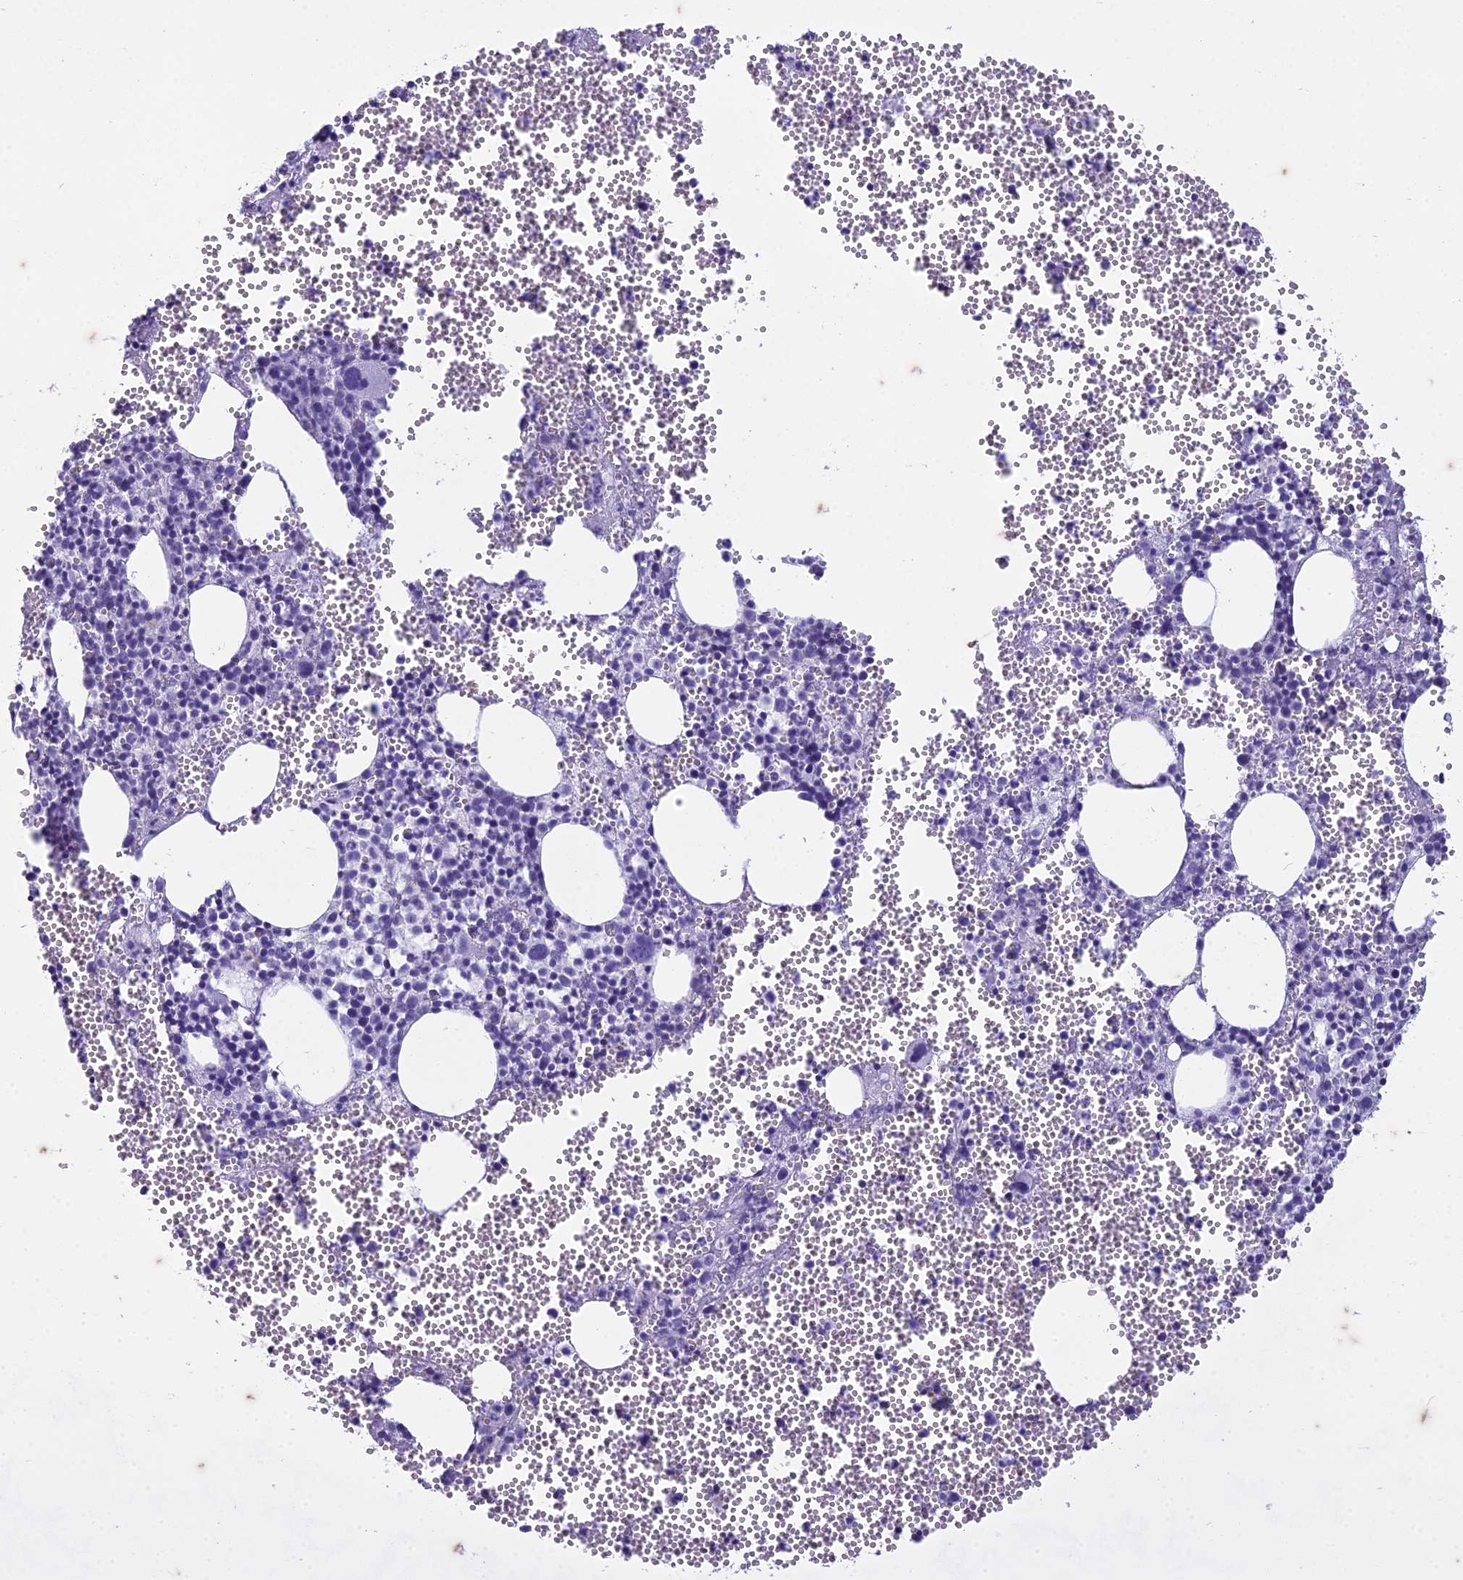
{"staining": {"intensity": "negative", "quantity": "none", "location": "none"}, "tissue": "bone marrow", "cell_type": "Hematopoietic cells", "image_type": "normal", "snomed": [{"axis": "morphology", "description": "Normal tissue, NOS"}, {"axis": "topography", "description": "Bone marrow"}], "caption": "Immunohistochemistry of normal bone marrow displays no staining in hematopoietic cells. The staining is performed using DAB (3,3'-diaminobenzidine) brown chromogen with nuclei counter-stained in using hematoxylin.", "gene": "HMGB4", "patient": {"sex": "female", "age": 77}}